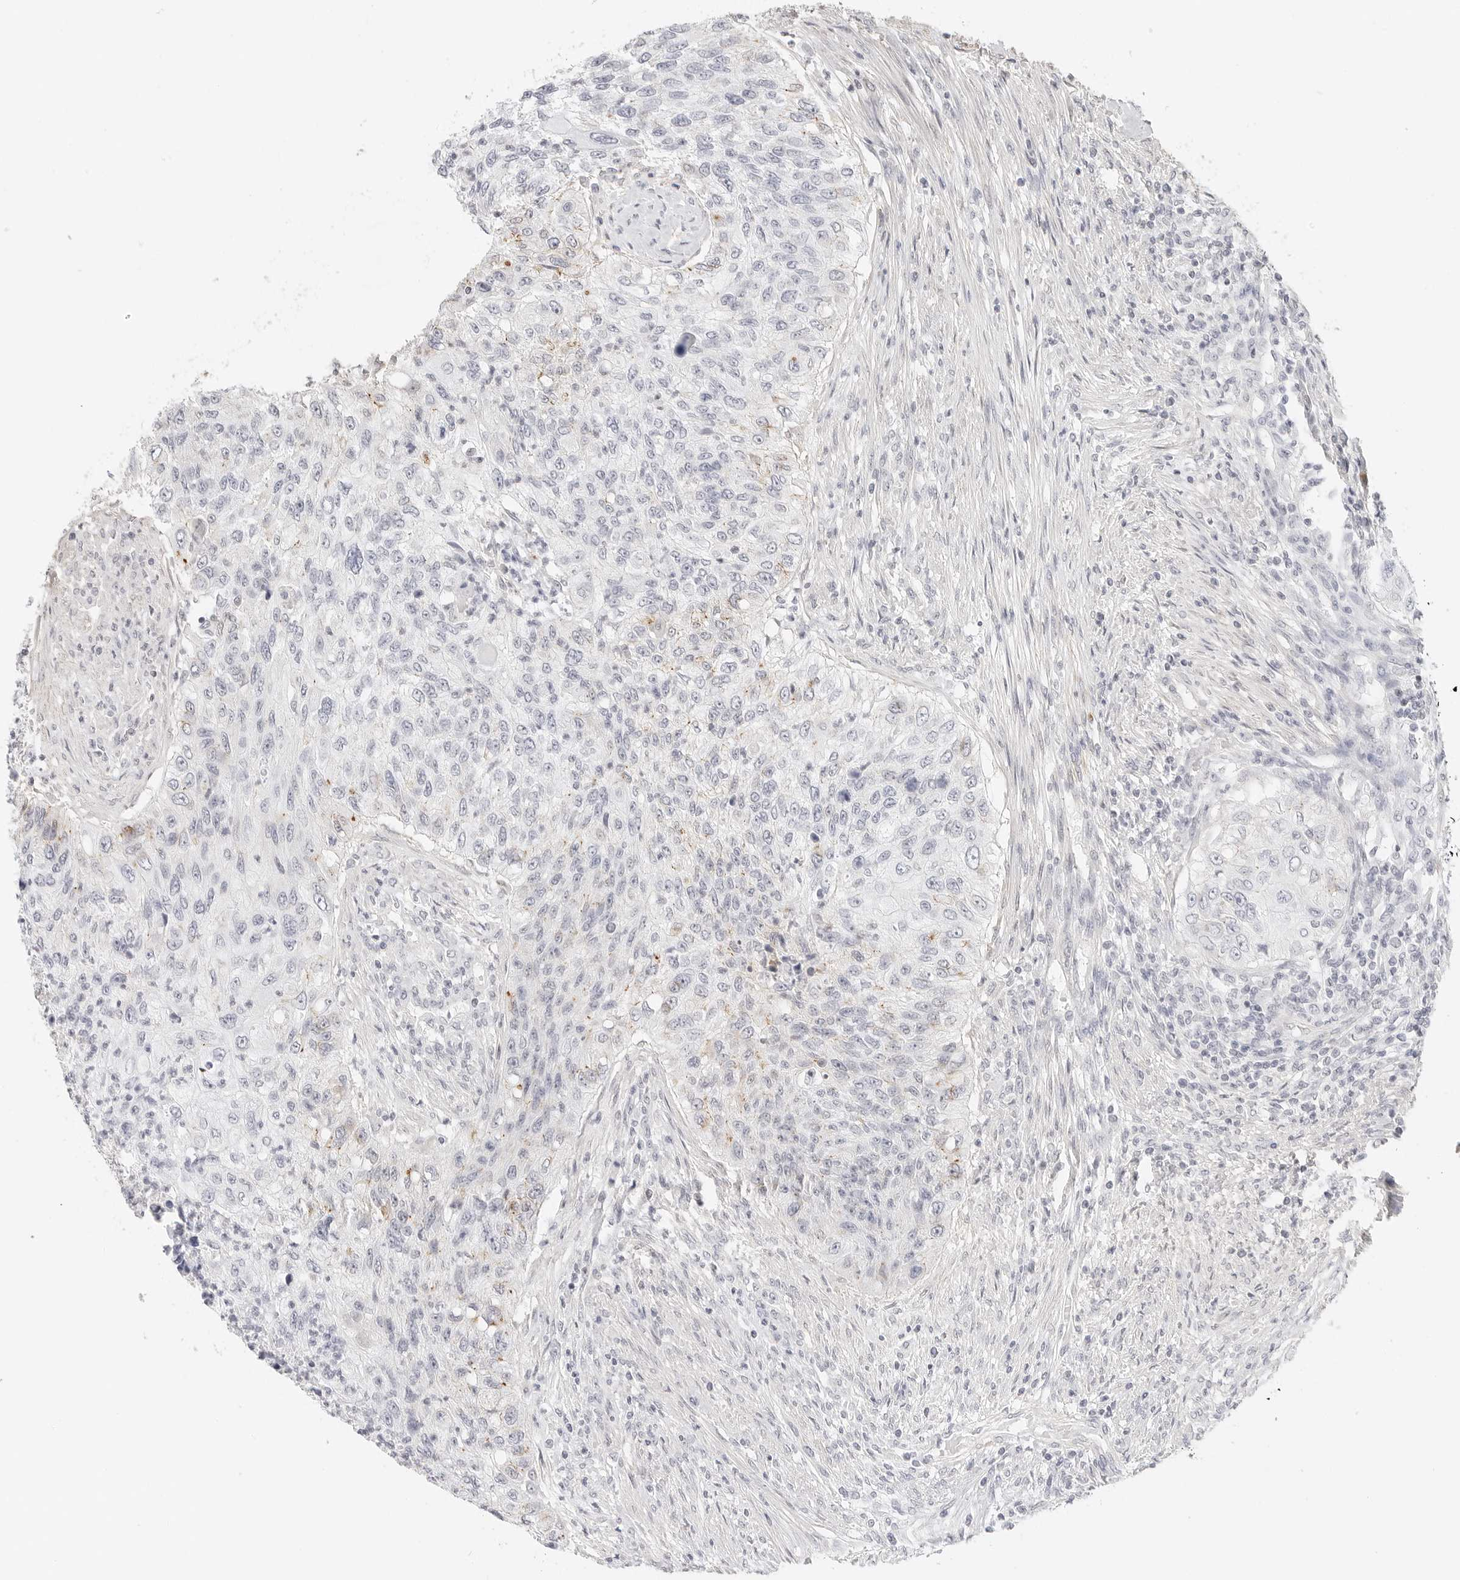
{"staining": {"intensity": "negative", "quantity": "none", "location": "none"}, "tissue": "urothelial cancer", "cell_type": "Tumor cells", "image_type": "cancer", "snomed": [{"axis": "morphology", "description": "Urothelial carcinoma, High grade"}, {"axis": "topography", "description": "Urinary bladder"}], "caption": "Urothelial cancer was stained to show a protein in brown. There is no significant staining in tumor cells. (Stains: DAB (3,3'-diaminobenzidine) immunohistochemistry (IHC) with hematoxylin counter stain, Microscopy: brightfield microscopy at high magnification).", "gene": "PCDH19", "patient": {"sex": "female", "age": 60}}